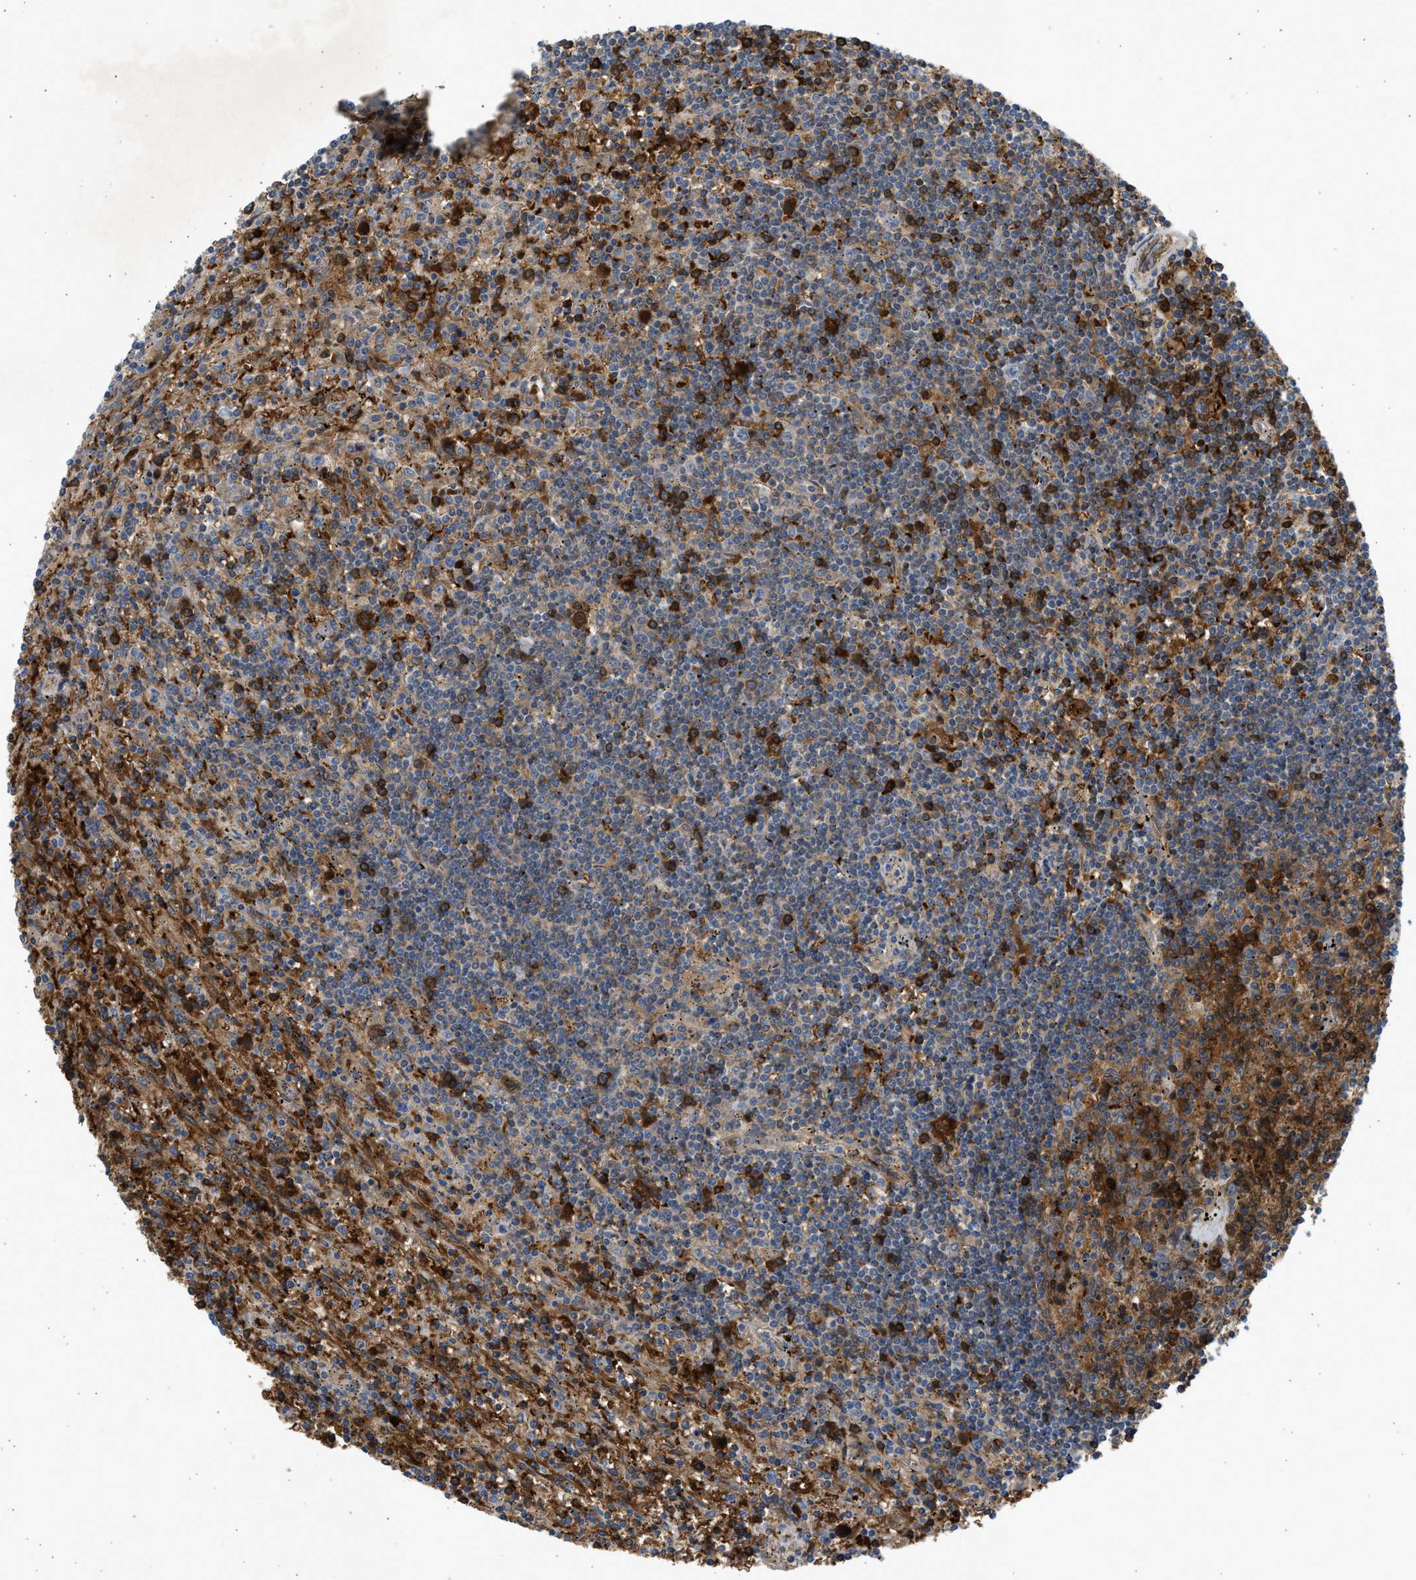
{"staining": {"intensity": "strong", "quantity": "<25%", "location": "cytoplasmic/membranous"}, "tissue": "lymphoma", "cell_type": "Tumor cells", "image_type": "cancer", "snomed": [{"axis": "morphology", "description": "Malignant lymphoma, non-Hodgkin's type, Low grade"}, {"axis": "topography", "description": "Spleen"}], "caption": "IHC (DAB (3,3'-diaminobenzidine)) staining of human lymphoma reveals strong cytoplasmic/membranous protein expression in approximately <25% of tumor cells.", "gene": "MAPK7", "patient": {"sex": "male", "age": 76}}